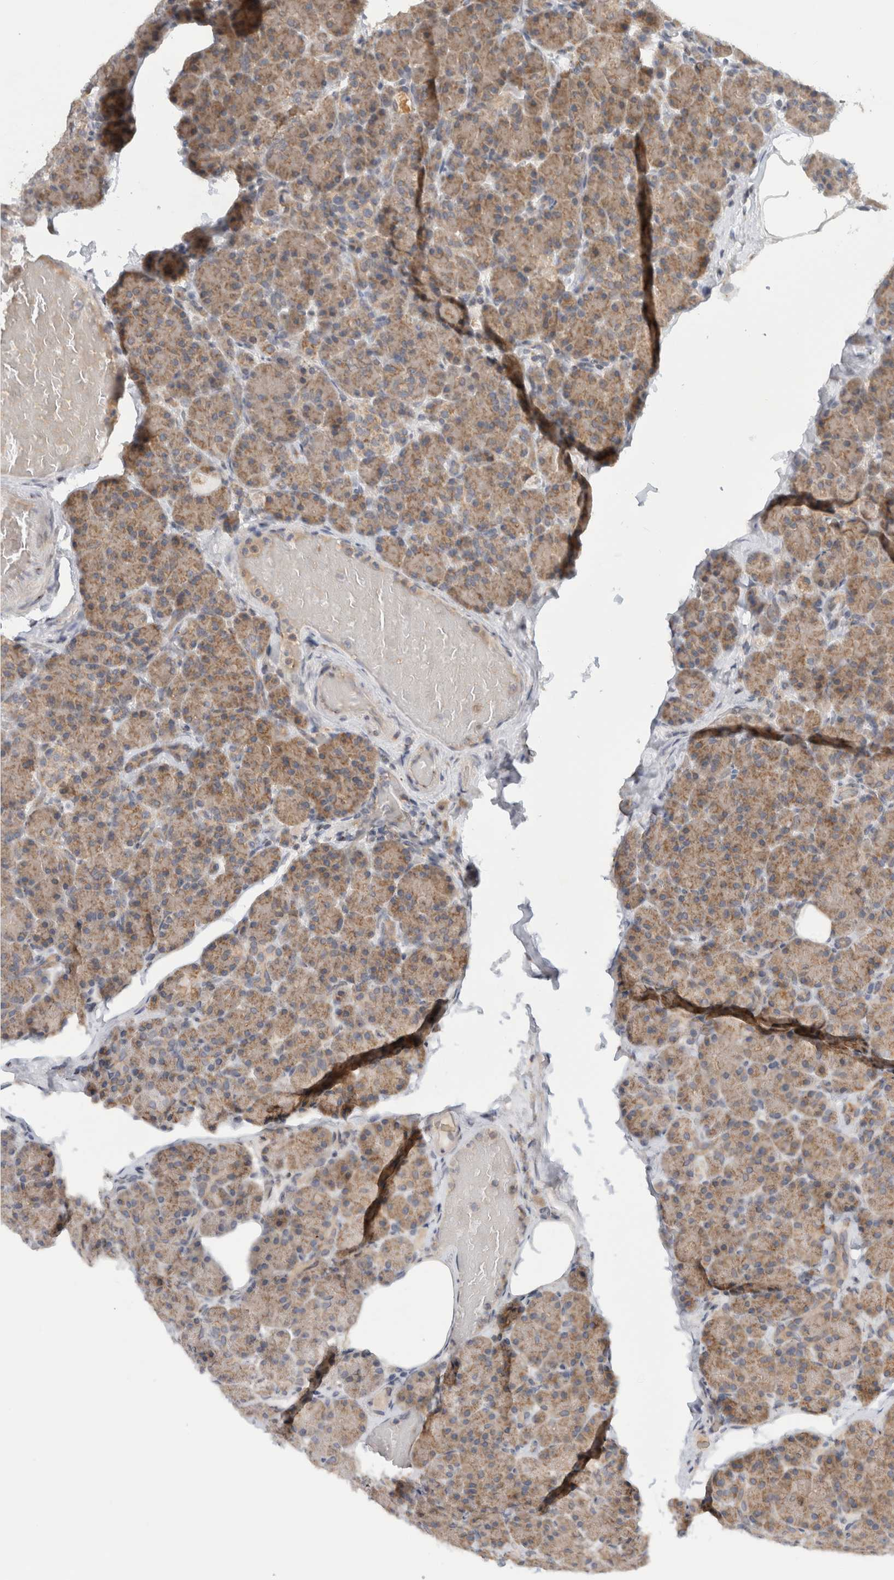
{"staining": {"intensity": "weak", "quantity": ">75%", "location": "cytoplasmic/membranous"}, "tissue": "pancreas", "cell_type": "Exocrine glandular cells", "image_type": "normal", "snomed": [{"axis": "morphology", "description": "Normal tissue, NOS"}, {"axis": "topography", "description": "Pancreas"}], "caption": "This is a photomicrograph of IHC staining of unremarkable pancreas, which shows weak expression in the cytoplasmic/membranous of exocrine glandular cells.", "gene": "CMC2", "patient": {"sex": "female", "age": 43}}